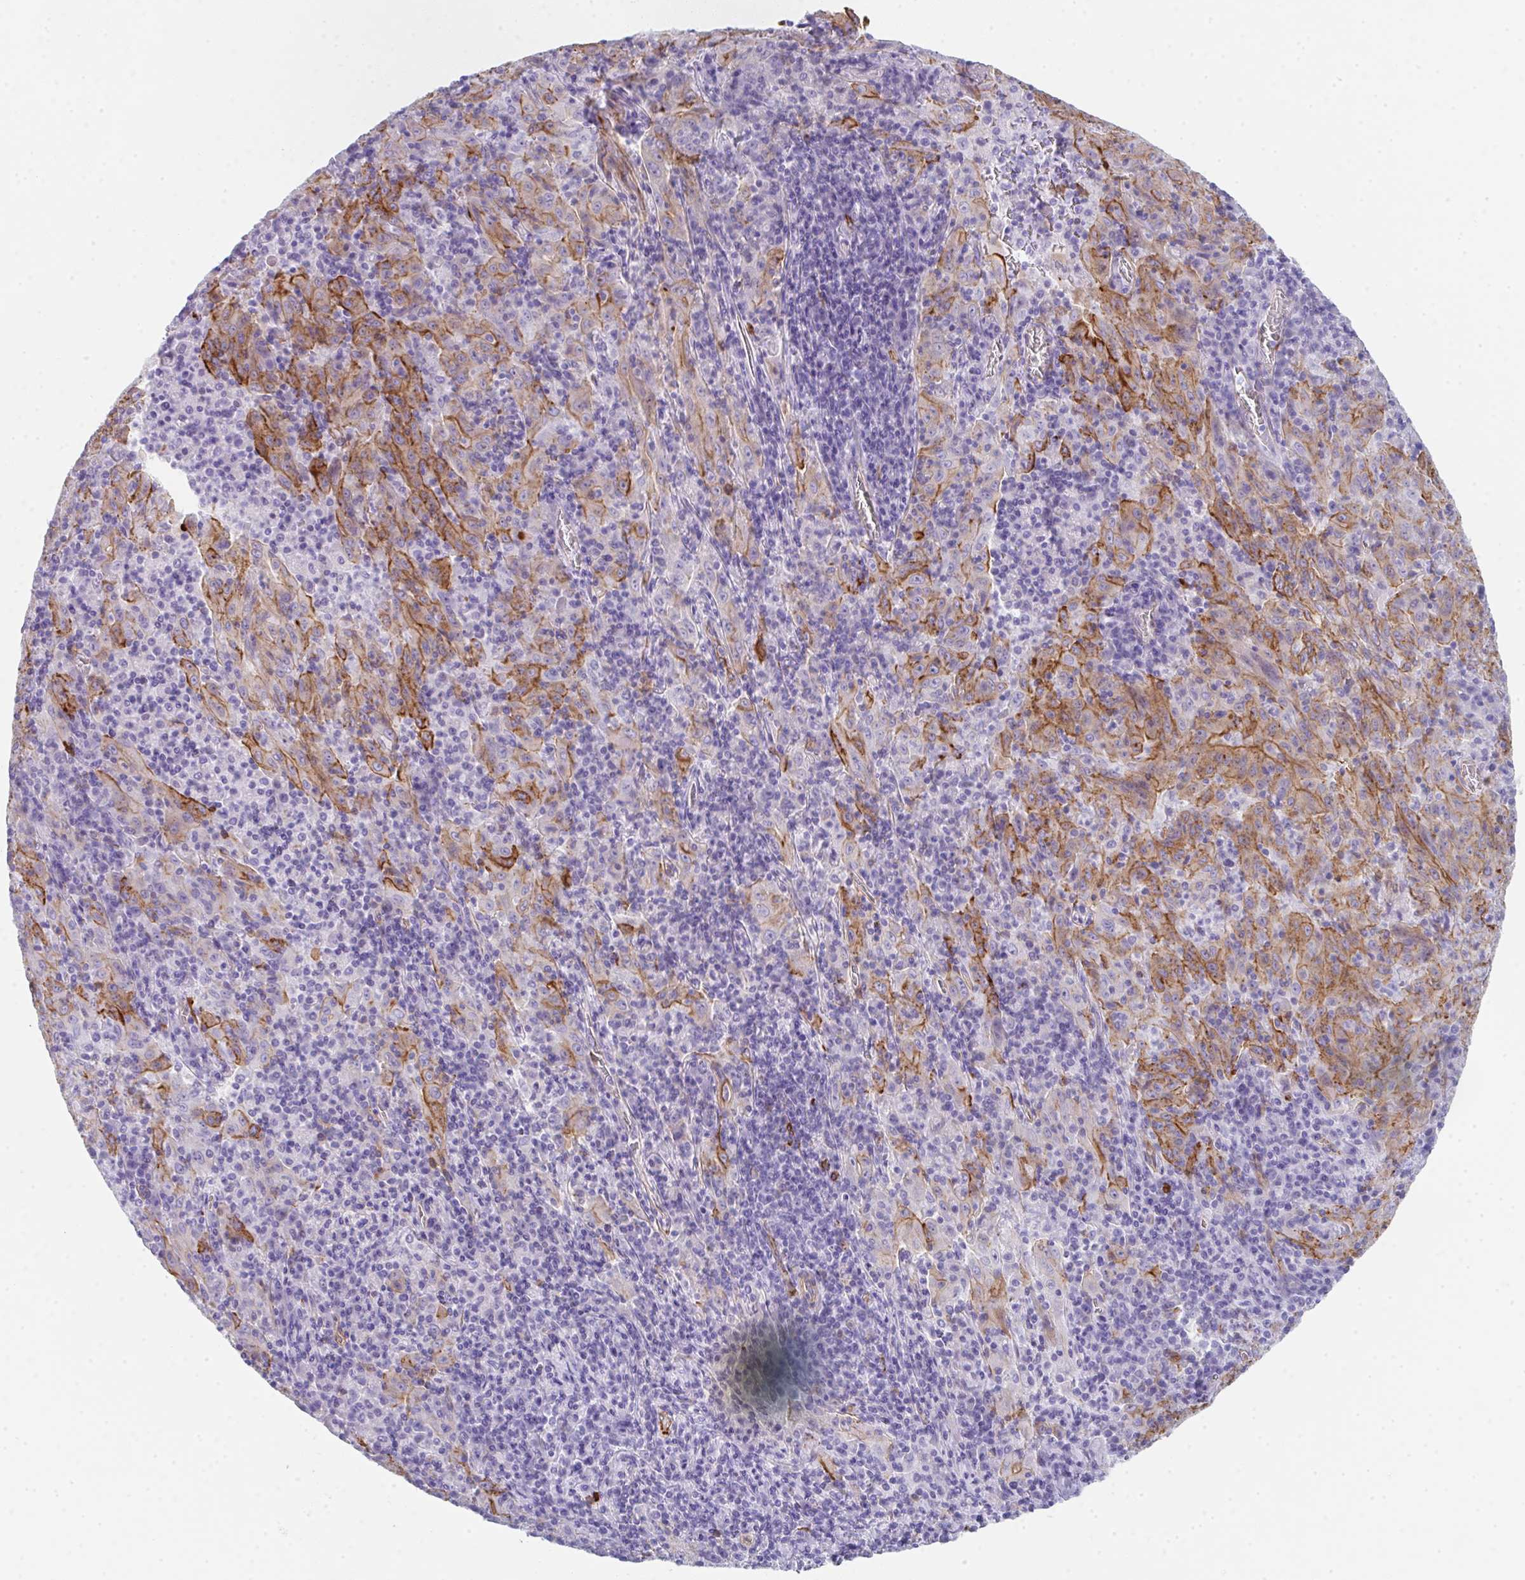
{"staining": {"intensity": "moderate", "quantity": "25%-75%", "location": "cytoplasmic/membranous"}, "tissue": "pancreatic cancer", "cell_type": "Tumor cells", "image_type": "cancer", "snomed": [{"axis": "morphology", "description": "Adenocarcinoma, NOS"}, {"axis": "topography", "description": "Pancreas"}], "caption": "Immunohistochemistry of pancreatic adenocarcinoma demonstrates medium levels of moderate cytoplasmic/membranous positivity in about 25%-75% of tumor cells.", "gene": "DBN1", "patient": {"sex": "male", "age": 63}}